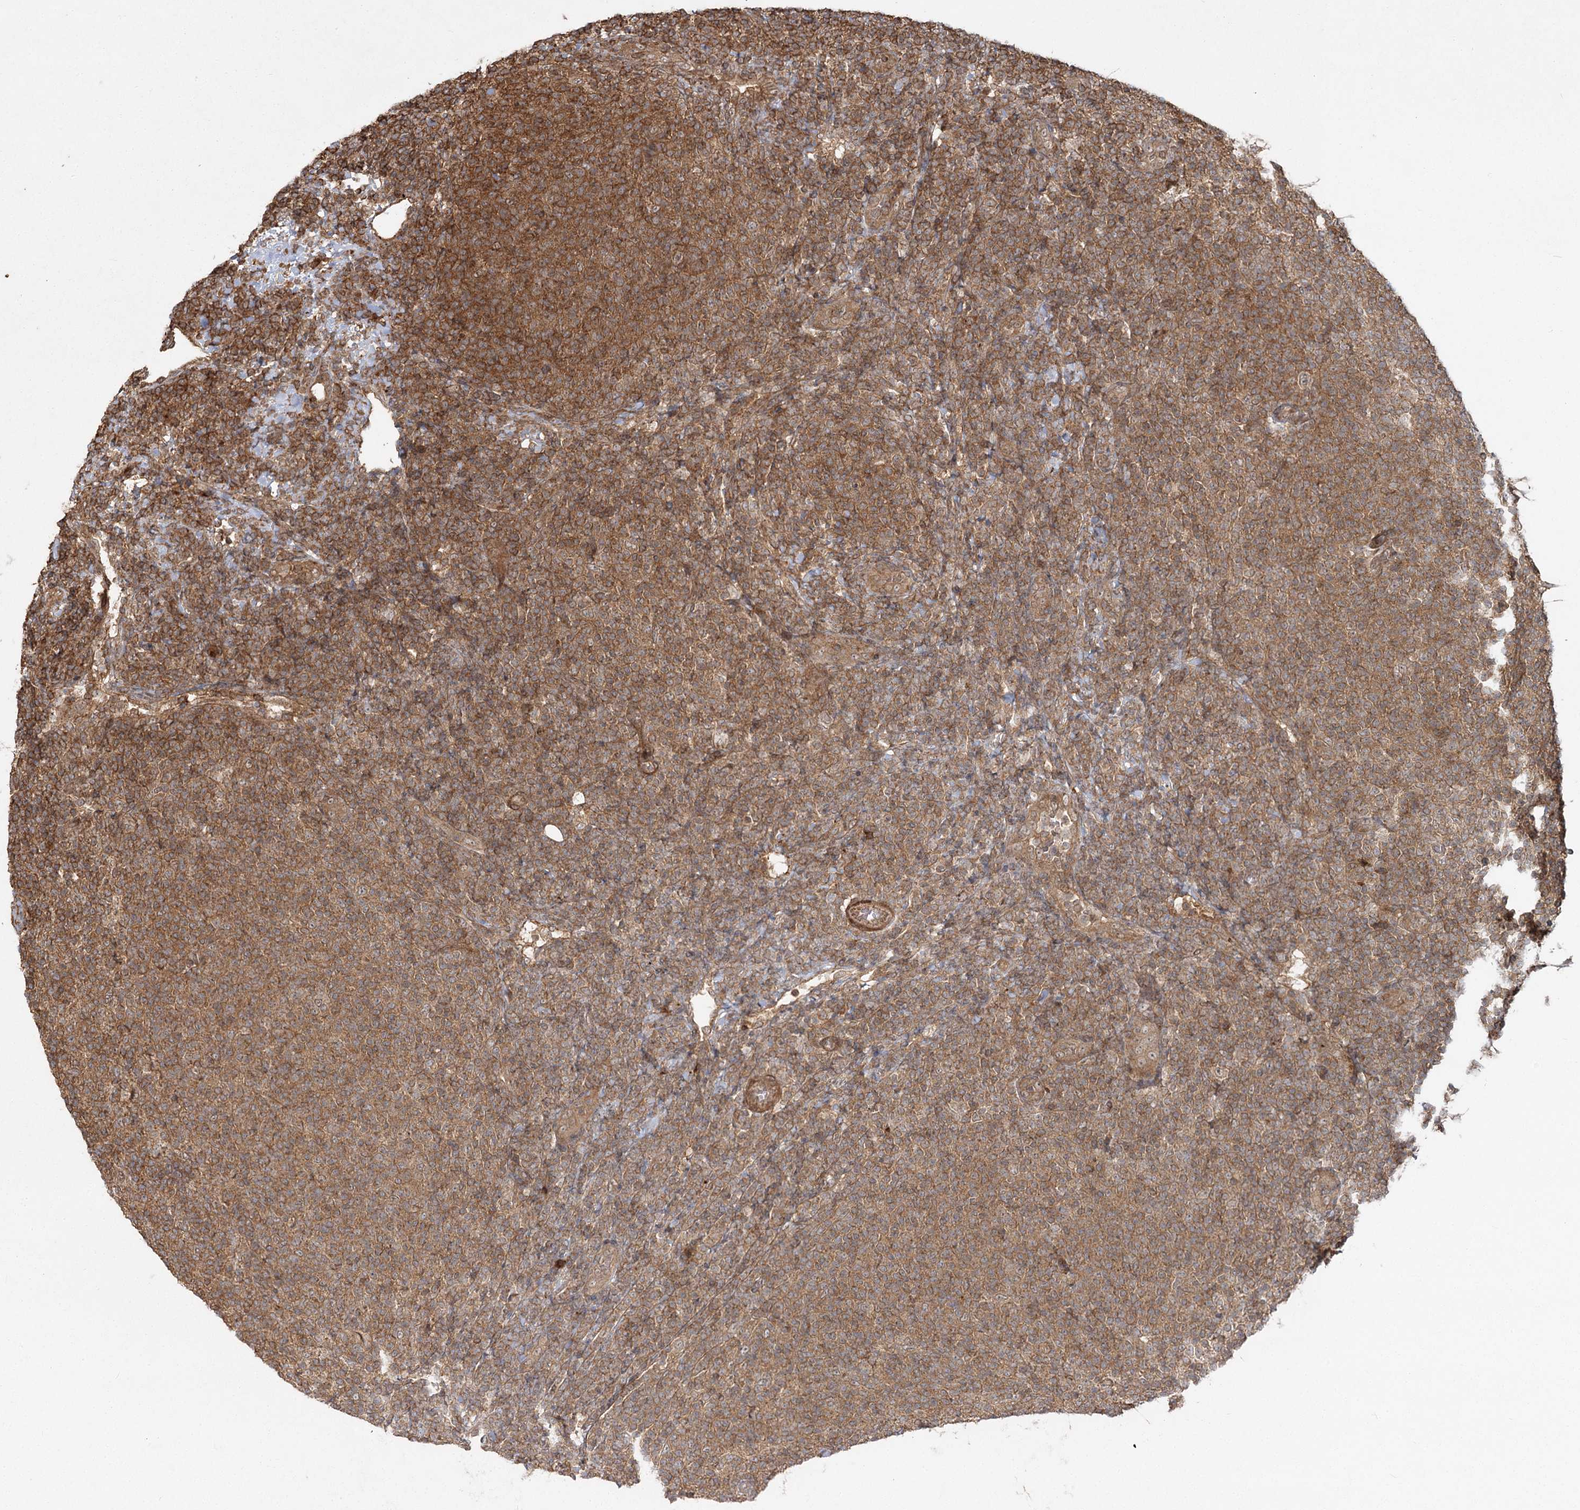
{"staining": {"intensity": "moderate", "quantity": ">75%", "location": "cytoplasmic/membranous"}, "tissue": "lymphoma", "cell_type": "Tumor cells", "image_type": "cancer", "snomed": [{"axis": "morphology", "description": "Malignant lymphoma, non-Hodgkin's type, Low grade"}, {"axis": "topography", "description": "Lymph node"}], "caption": "Immunohistochemical staining of human lymphoma displays medium levels of moderate cytoplasmic/membranous staining in approximately >75% of tumor cells. (brown staining indicates protein expression, while blue staining denotes nuclei).", "gene": "MDFIC", "patient": {"sex": "male", "age": 66}}